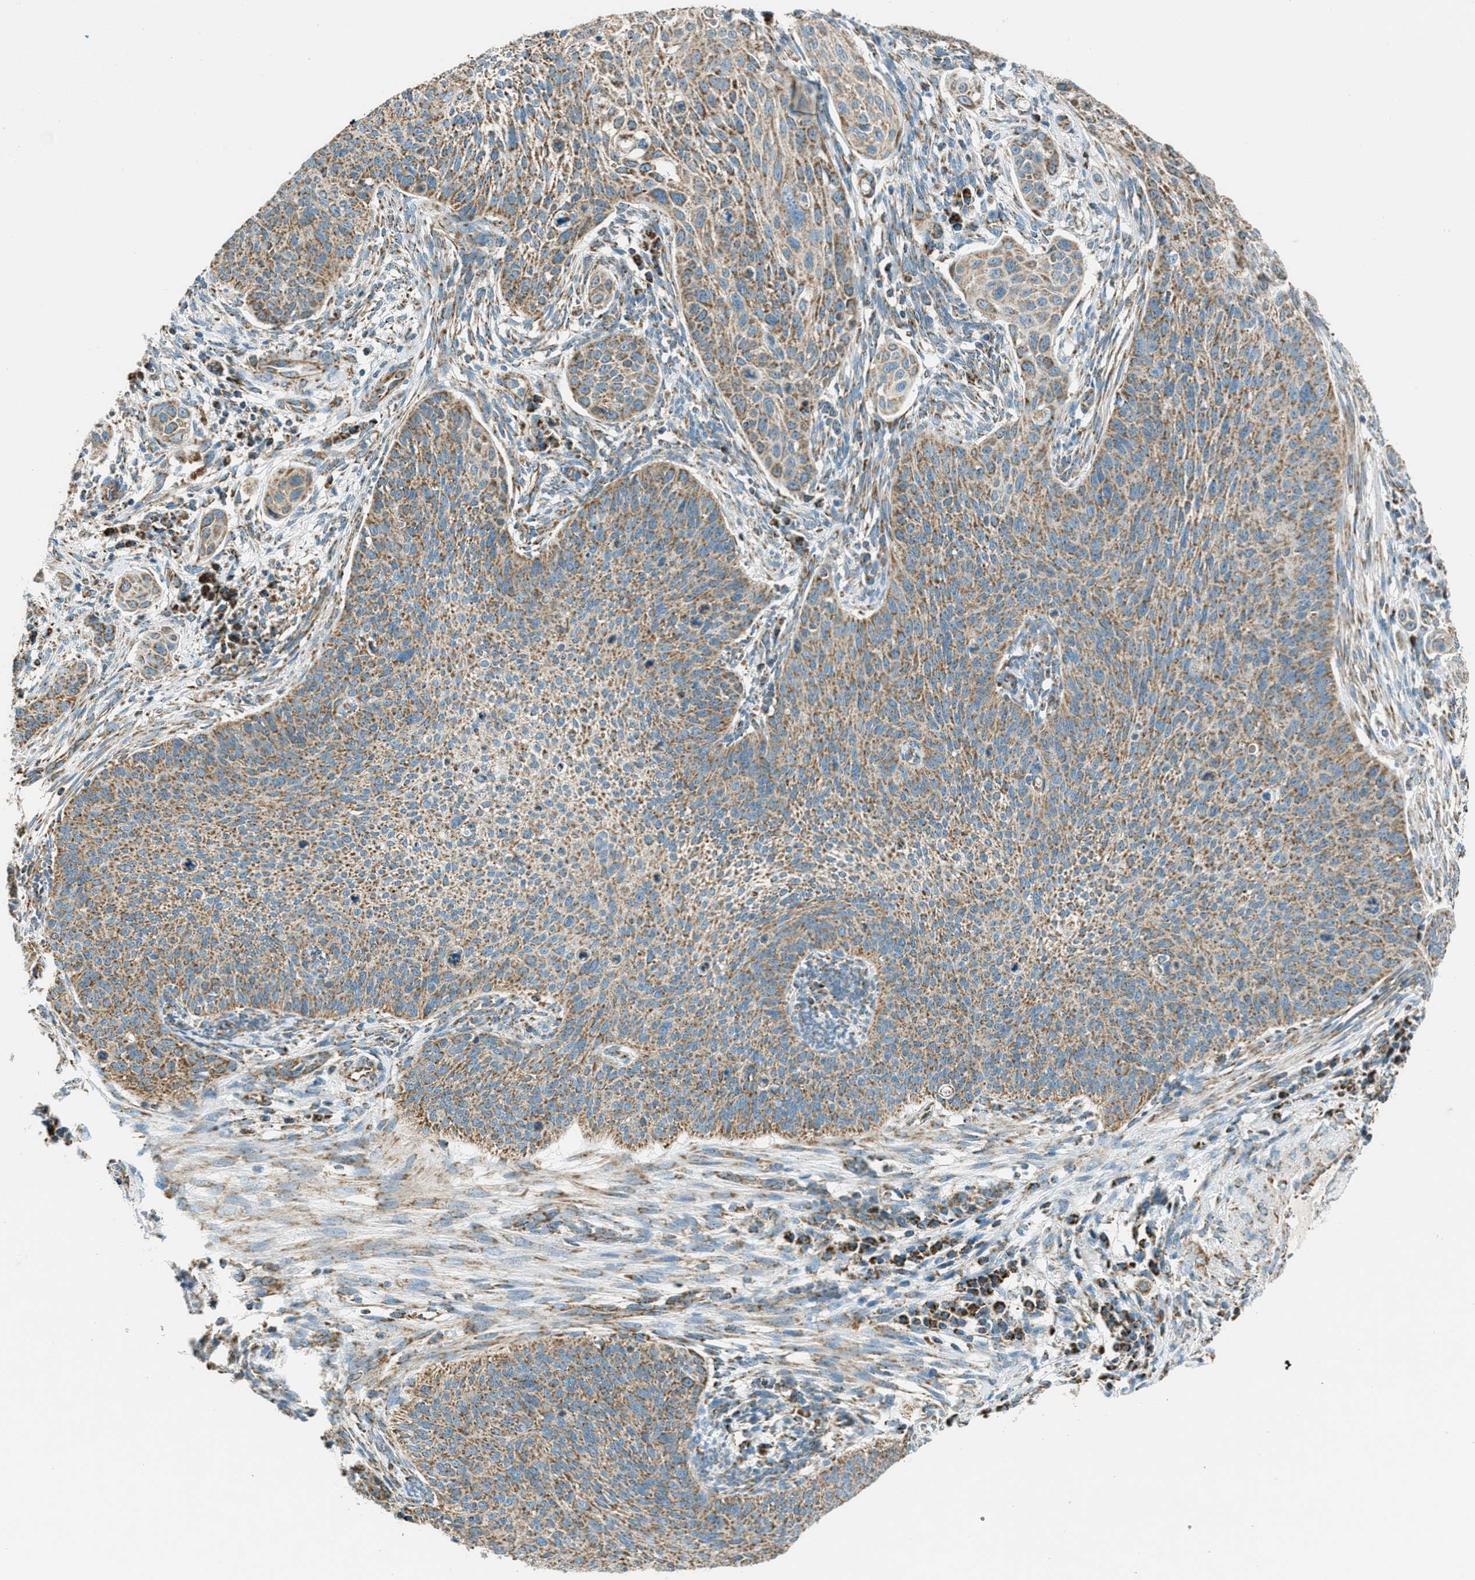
{"staining": {"intensity": "moderate", "quantity": ">75%", "location": "cytoplasmic/membranous"}, "tissue": "cervical cancer", "cell_type": "Tumor cells", "image_type": "cancer", "snomed": [{"axis": "morphology", "description": "Squamous cell carcinoma, NOS"}, {"axis": "topography", "description": "Cervix"}], "caption": "Immunohistochemical staining of human cervical cancer (squamous cell carcinoma) reveals medium levels of moderate cytoplasmic/membranous positivity in about >75% of tumor cells. (DAB (3,3'-diaminobenzidine) IHC with brightfield microscopy, high magnification).", "gene": "CHST15", "patient": {"sex": "female", "age": 70}}